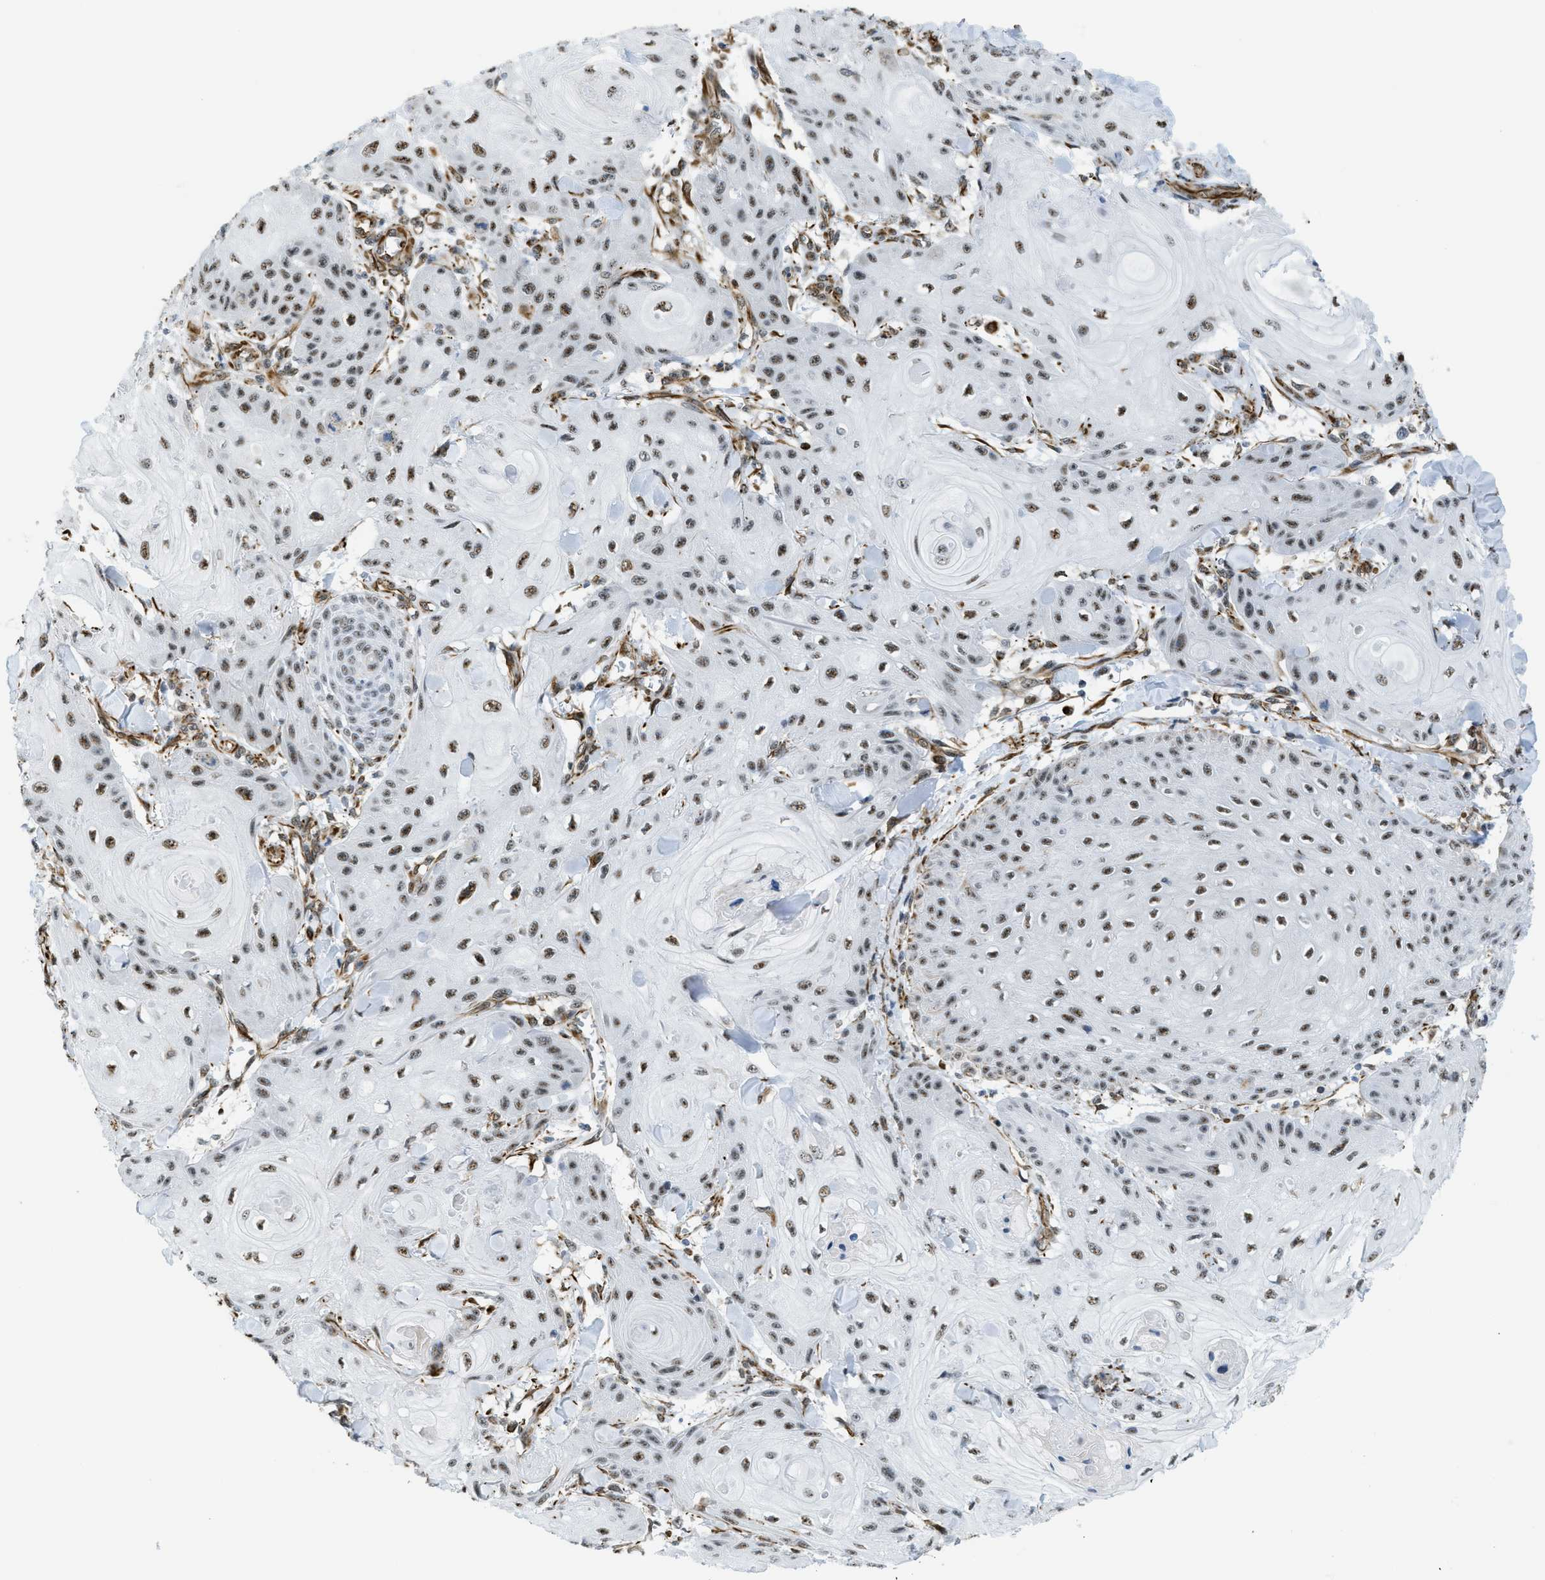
{"staining": {"intensity": "moderate", "quantity": ">75%", "location": "nuclear"}, "tissue": "skin cancer", "cell_type": "Tumor cells", "image_type": "cancer", "snomed": [{"axis": "morphology", "description": "Squamous cell carcinoma, NOS"}, {"axis": "topography", "description": "Skin"}], "caption": "Protein analysis of skin squamous cell carcinoma tissue exhibits moderate nuclear expression in about >75% of tumor cells.", "gene": "LRRC8B", "patient": {"sex": "male", "age": 74}}